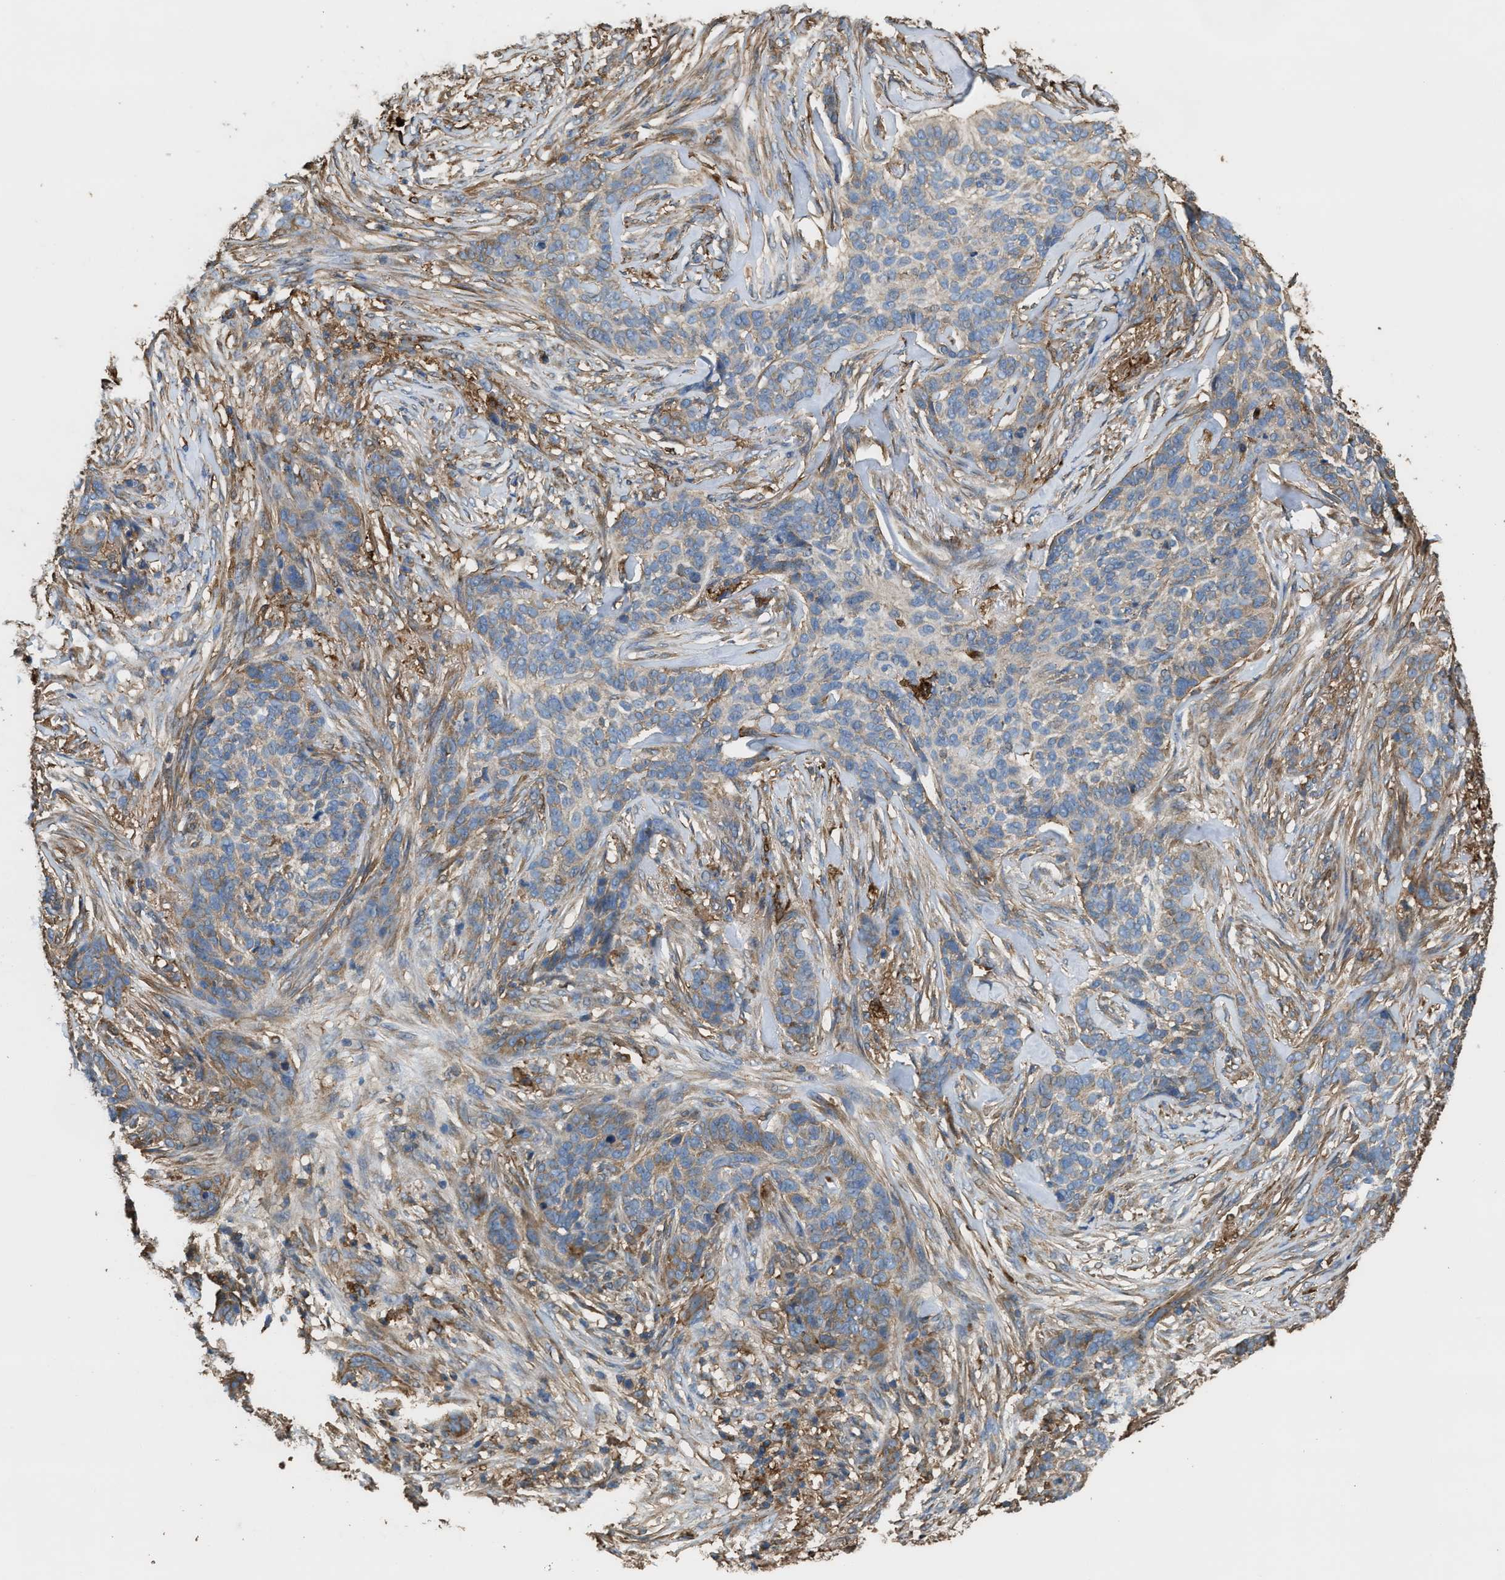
{"staining": {"intensity": "weak", "quantity": "25%-75%", "location": "cytoplasmic/membranous"}, "tissue": "skin cancer", "cell_type": "Tumor cells", "image_type": "cancer", "snomed": [{"axis": "morphology", "description": "Basal cell carcinoma"}, {"axis": "topography", "description": "Skin"}], "caption": "IHC image of skin cancer stained for a protein (brown), which reveals low levels of weak cytoplasmic/membranous expression in about 25%-75% of tumor cells.", "gene": "ATIC", "patient": {"sex": "male", "age": 85}}